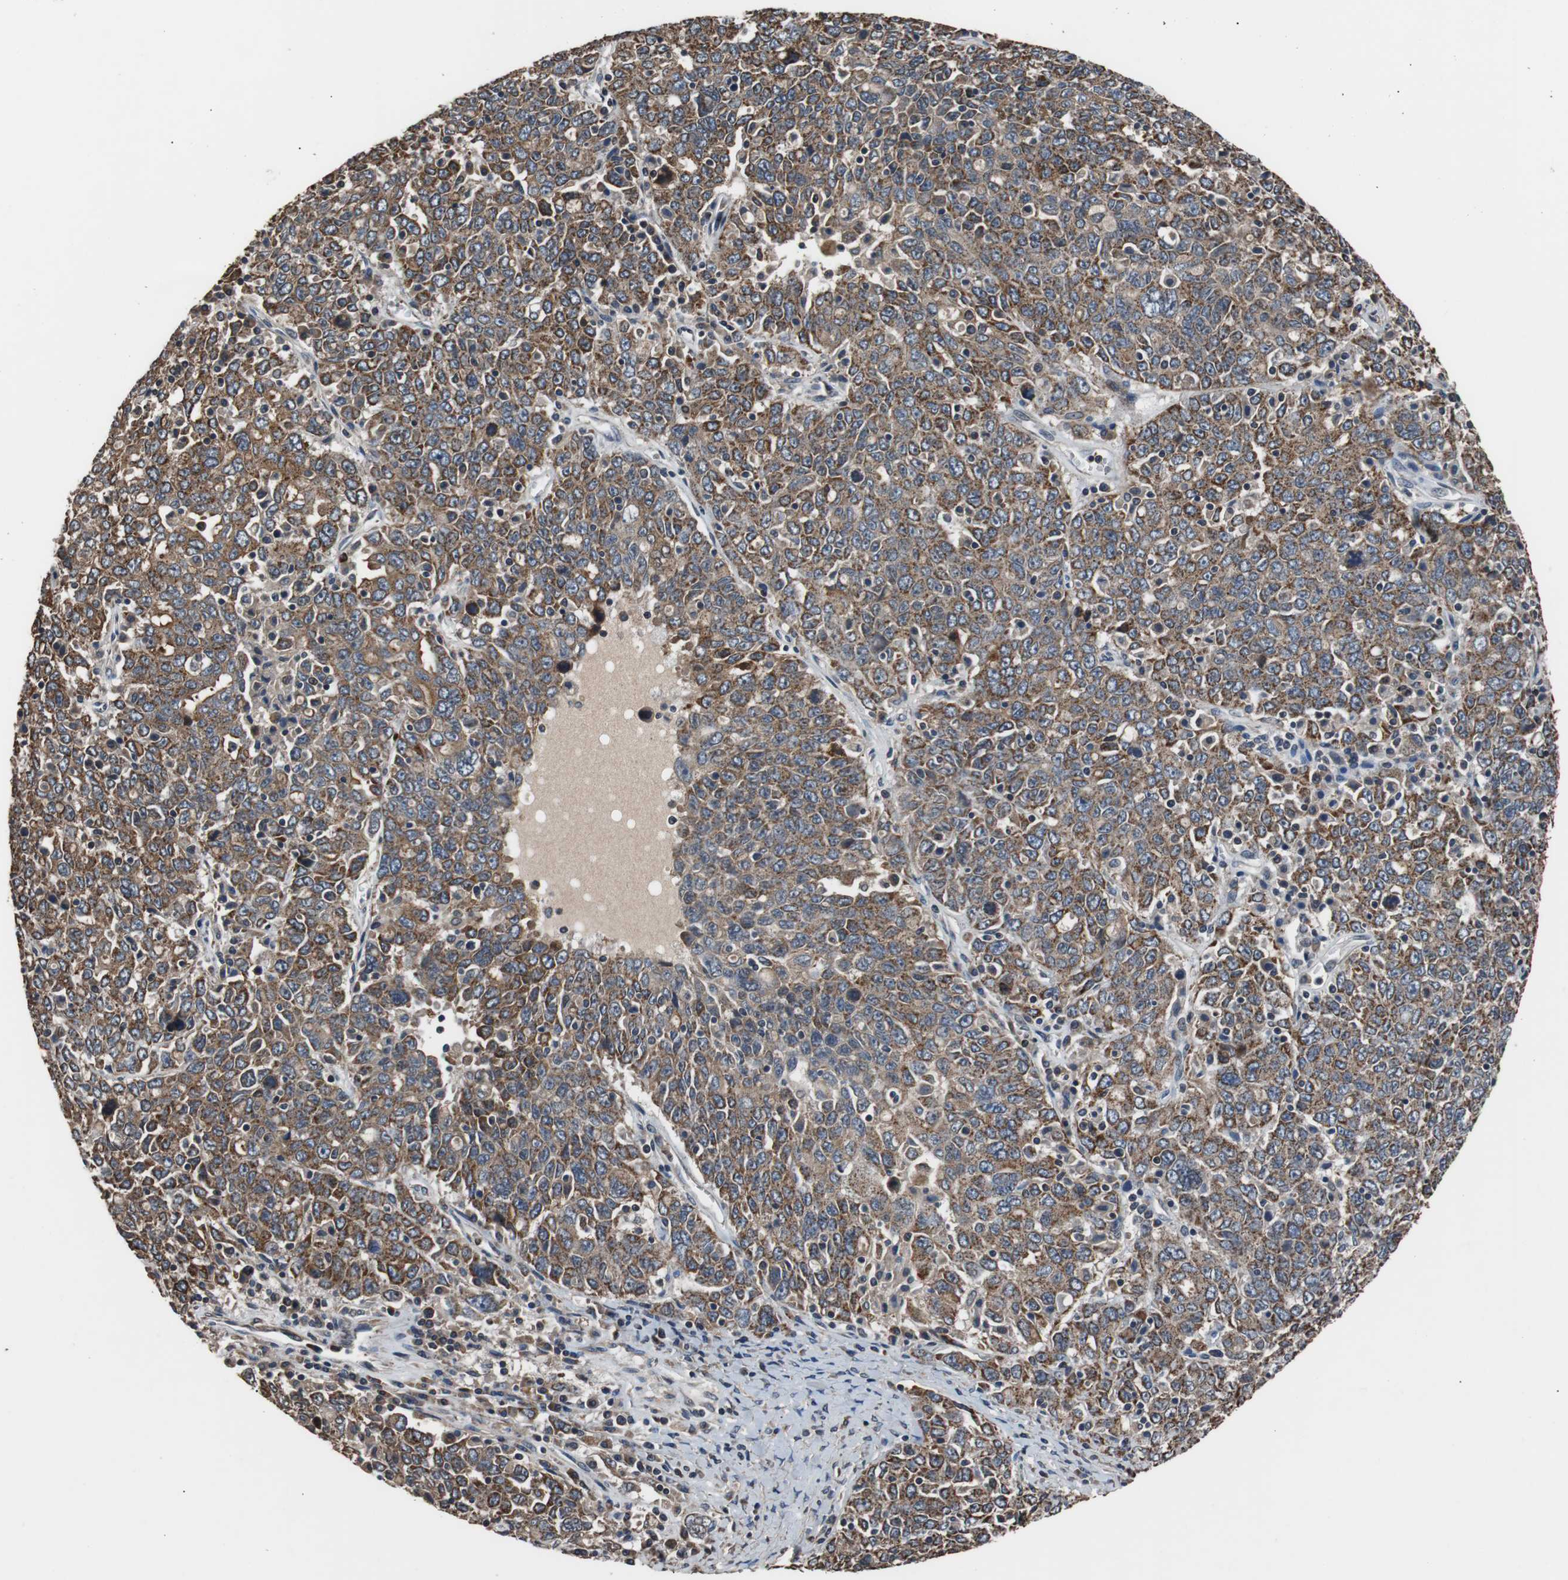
{"staining": {"intensity": "strong", "quantity": ">75%", "location": "cytoplasmic/membranous"}, "tissue": "ovarian cancer", "cell_type": "Tumor cells", "image_type": "cancer", "snomed": [{"axis": "morphology", "description": "Carcinoma, endometroid"}, {"axis": "topography", "description": "Ovary"}], "caption": "An immunohistochemistry photomicrograph of neoplastic tissue is shown. Protein staining in brown highlights strong cytoplasmic/membranous positivity in endometroid carcinoma (ovarian) within tumor cells. The staining is performed using DAB (3,3'-diaminobenzidine) brown chromogen to label protein expression. The nuclei are counter-stained blue using hematoxylin.", "gene": "PITRM1", "patient": {"sex": "female", "age": 62}}